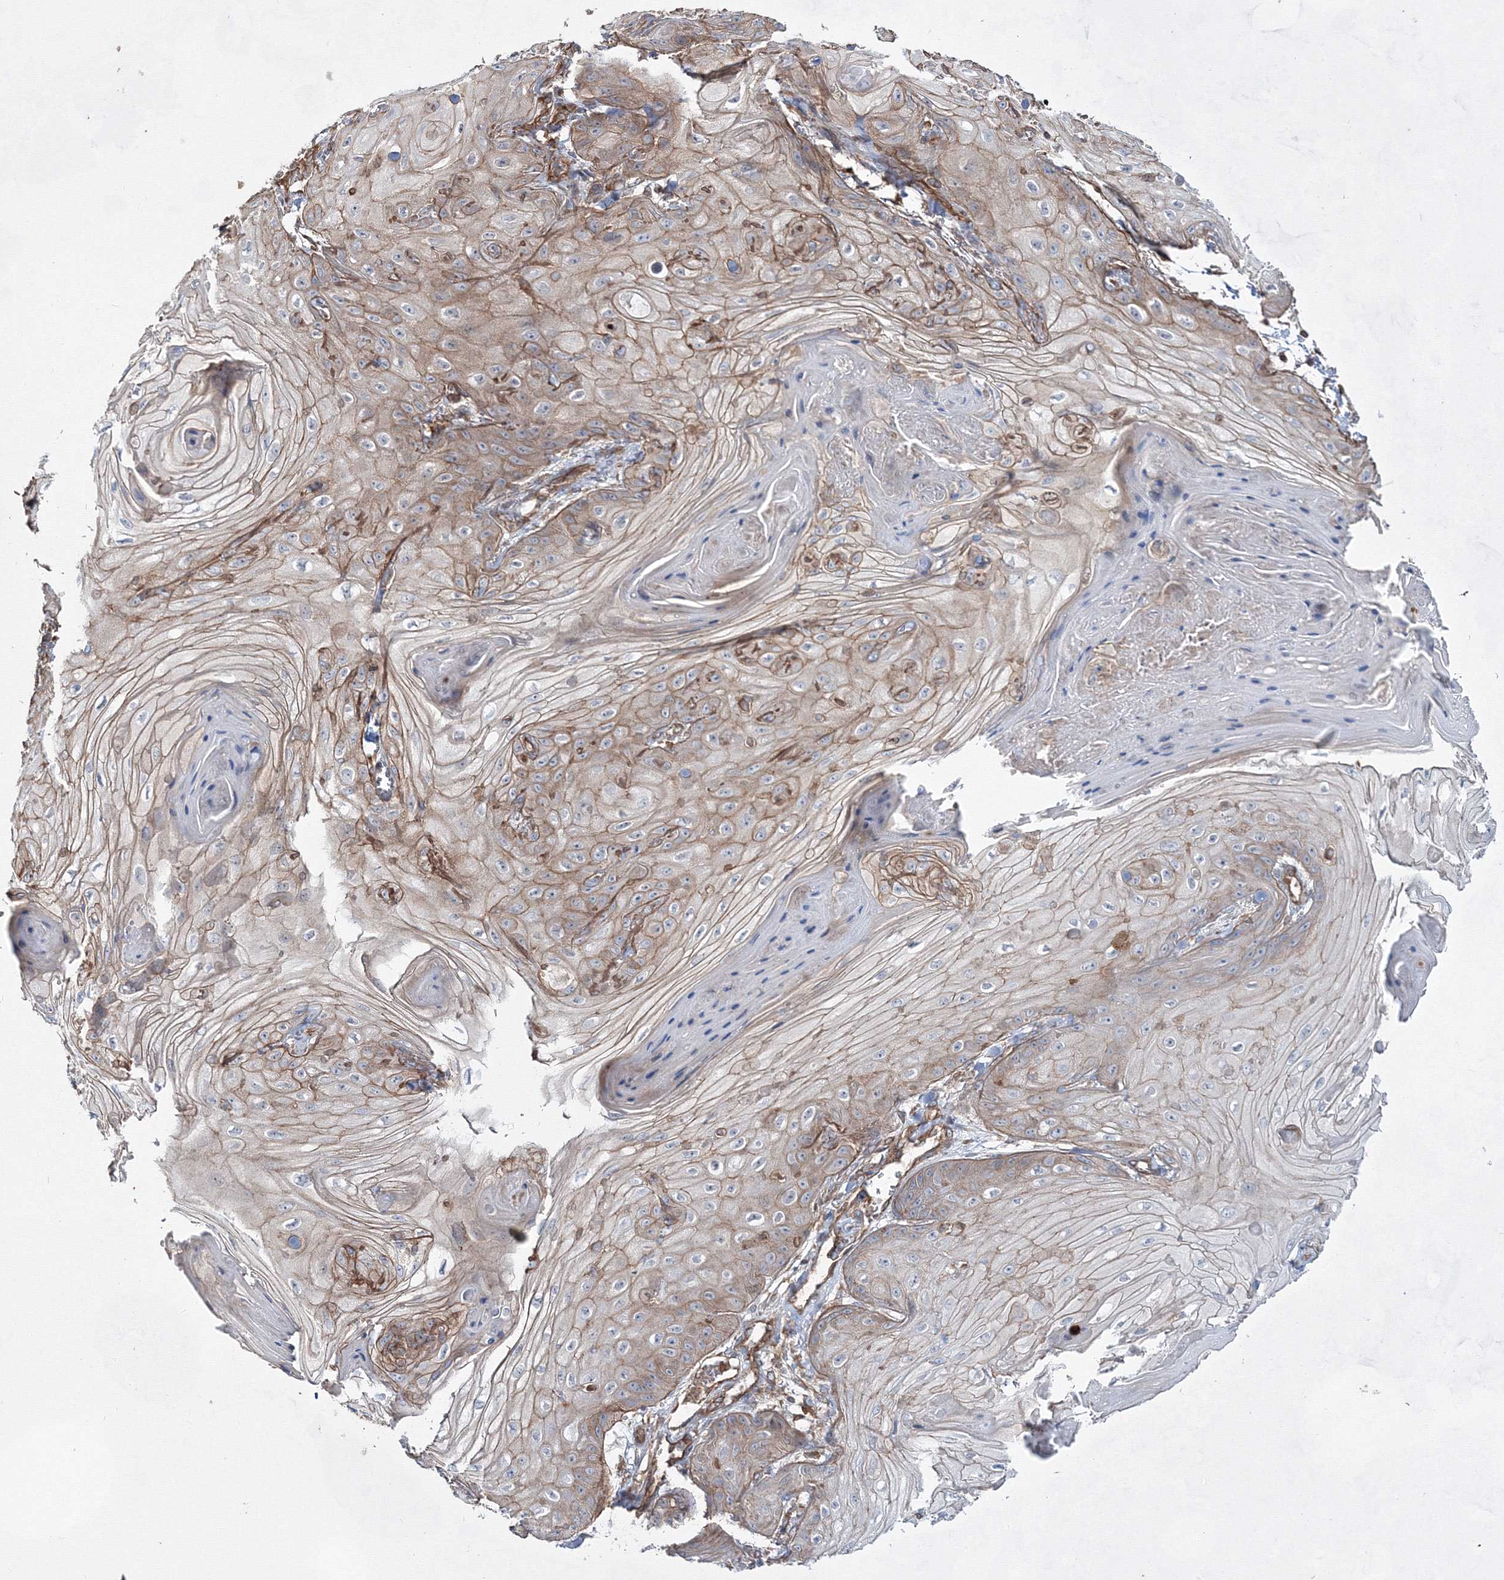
{"staining": {"intensity": "weak", "quantity": "25%-75%", "location": "cytoplasmic/membranous"}, "tissue": "skin cancer", "cell_type": "Tumor cells", "image_type": "cancer", "snomed": [{"axis": "morphology", "description": "Squamous cell carcinoma, NOS"}, {"axis": "topography", "description": "Skin"}], "caption": "Brown immunohistochemical staining in human skin squamous cell carcinoma reveals weak cytoplasmic/membranous staining in approximately 25%-75% of tumor cells.", "gene": "EXOC6", "patient": {"sex": "male", "age": 74}}